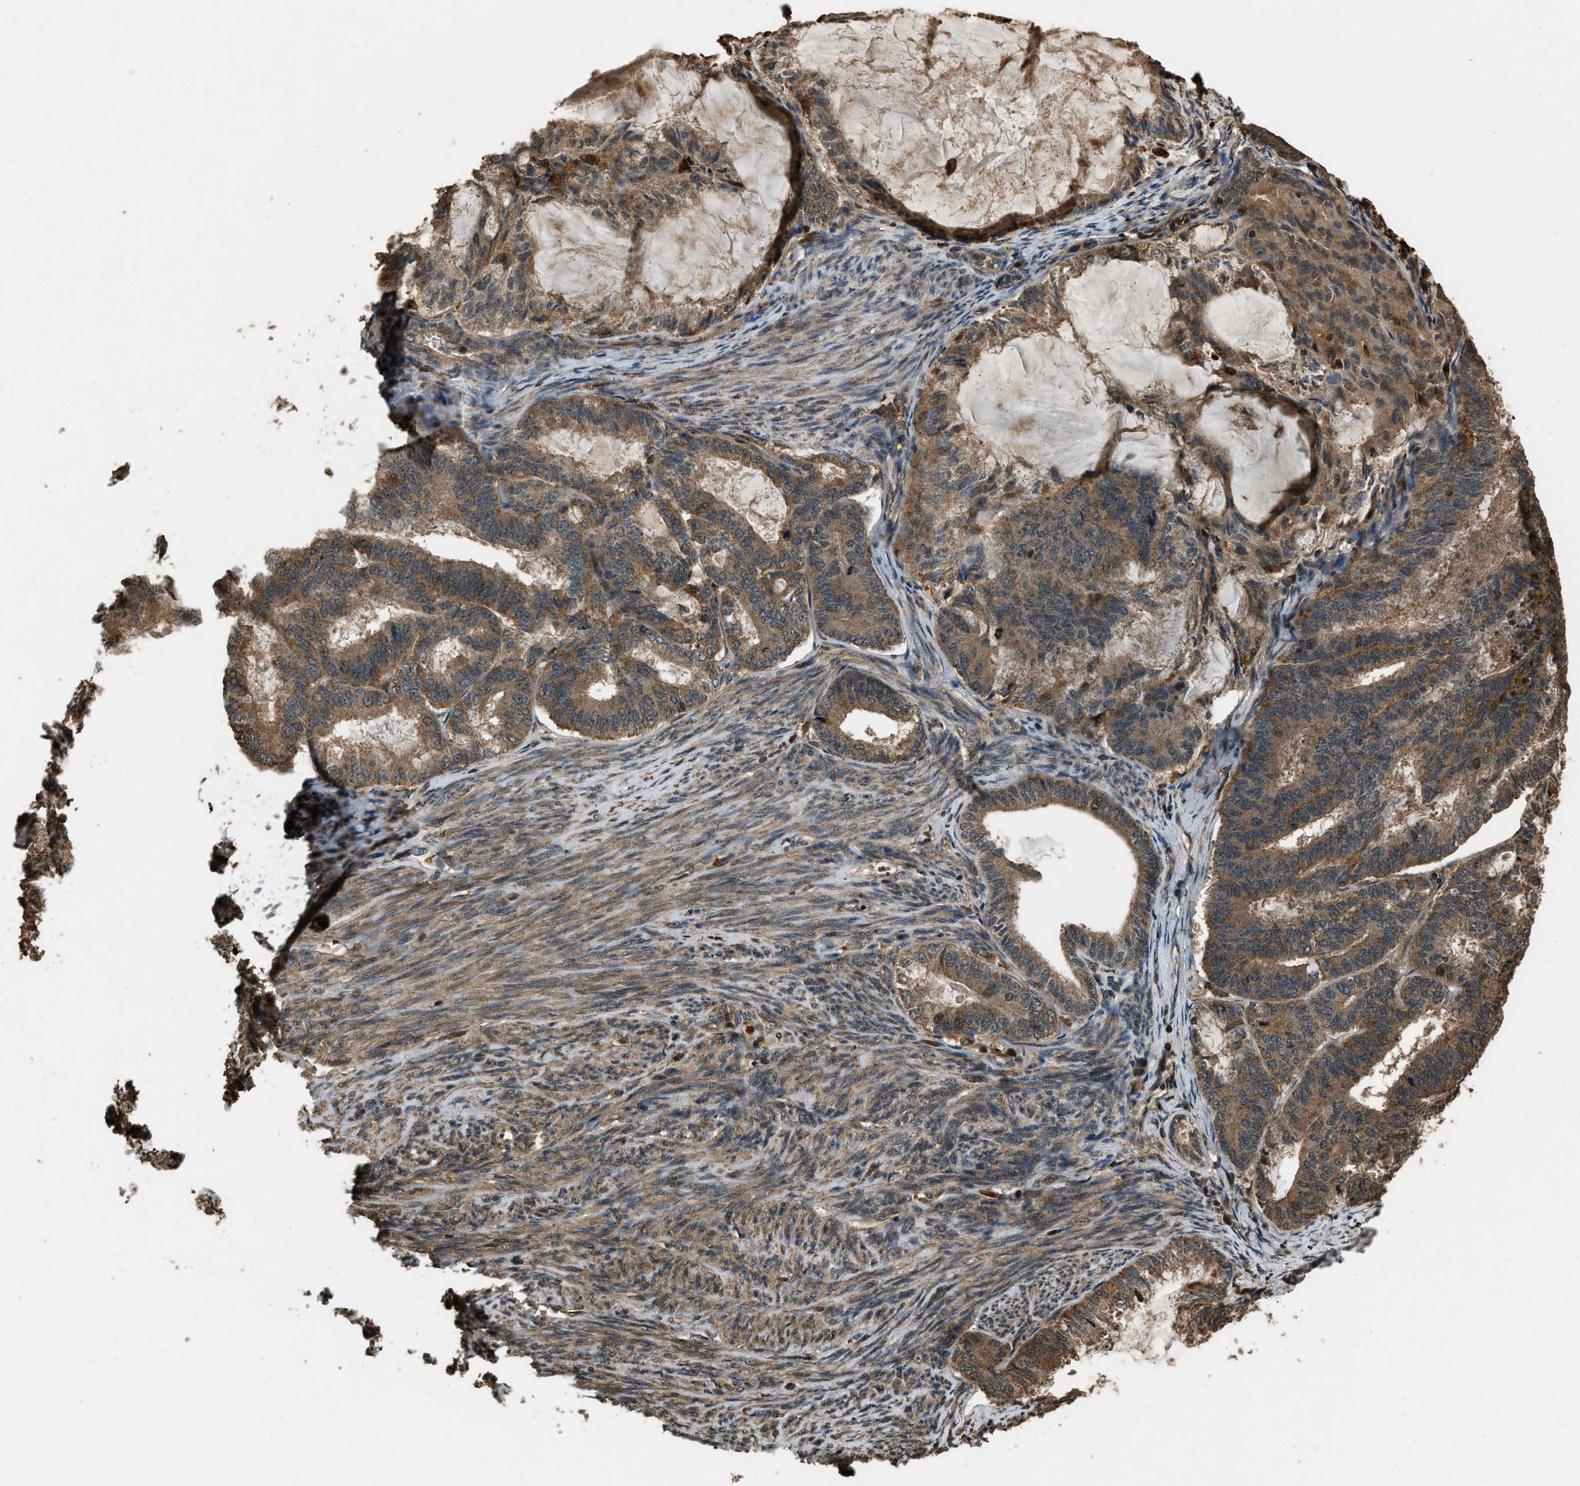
{"staining": {"intensity": "moderate", "quantity": ">75%", "location": "cytoplasmic/membranous"}, "tissue": "endometrial cancer", "cell_type": "Tumor cells", "image_type": "cancer", "snomed": [{"axis": "morphology", "description": "Adenocarcinoma, NOS"}, {"axis": "topography", "description": "Endometrium"}], "caption": "Immunohistochemistry of endometrial cancer reveals medium levels of moderate cytoplasmic/membranous staining in about >75% of tumor cells.", "gene": "RAP2A", "patient": {"sex": "female", "age": 86}}